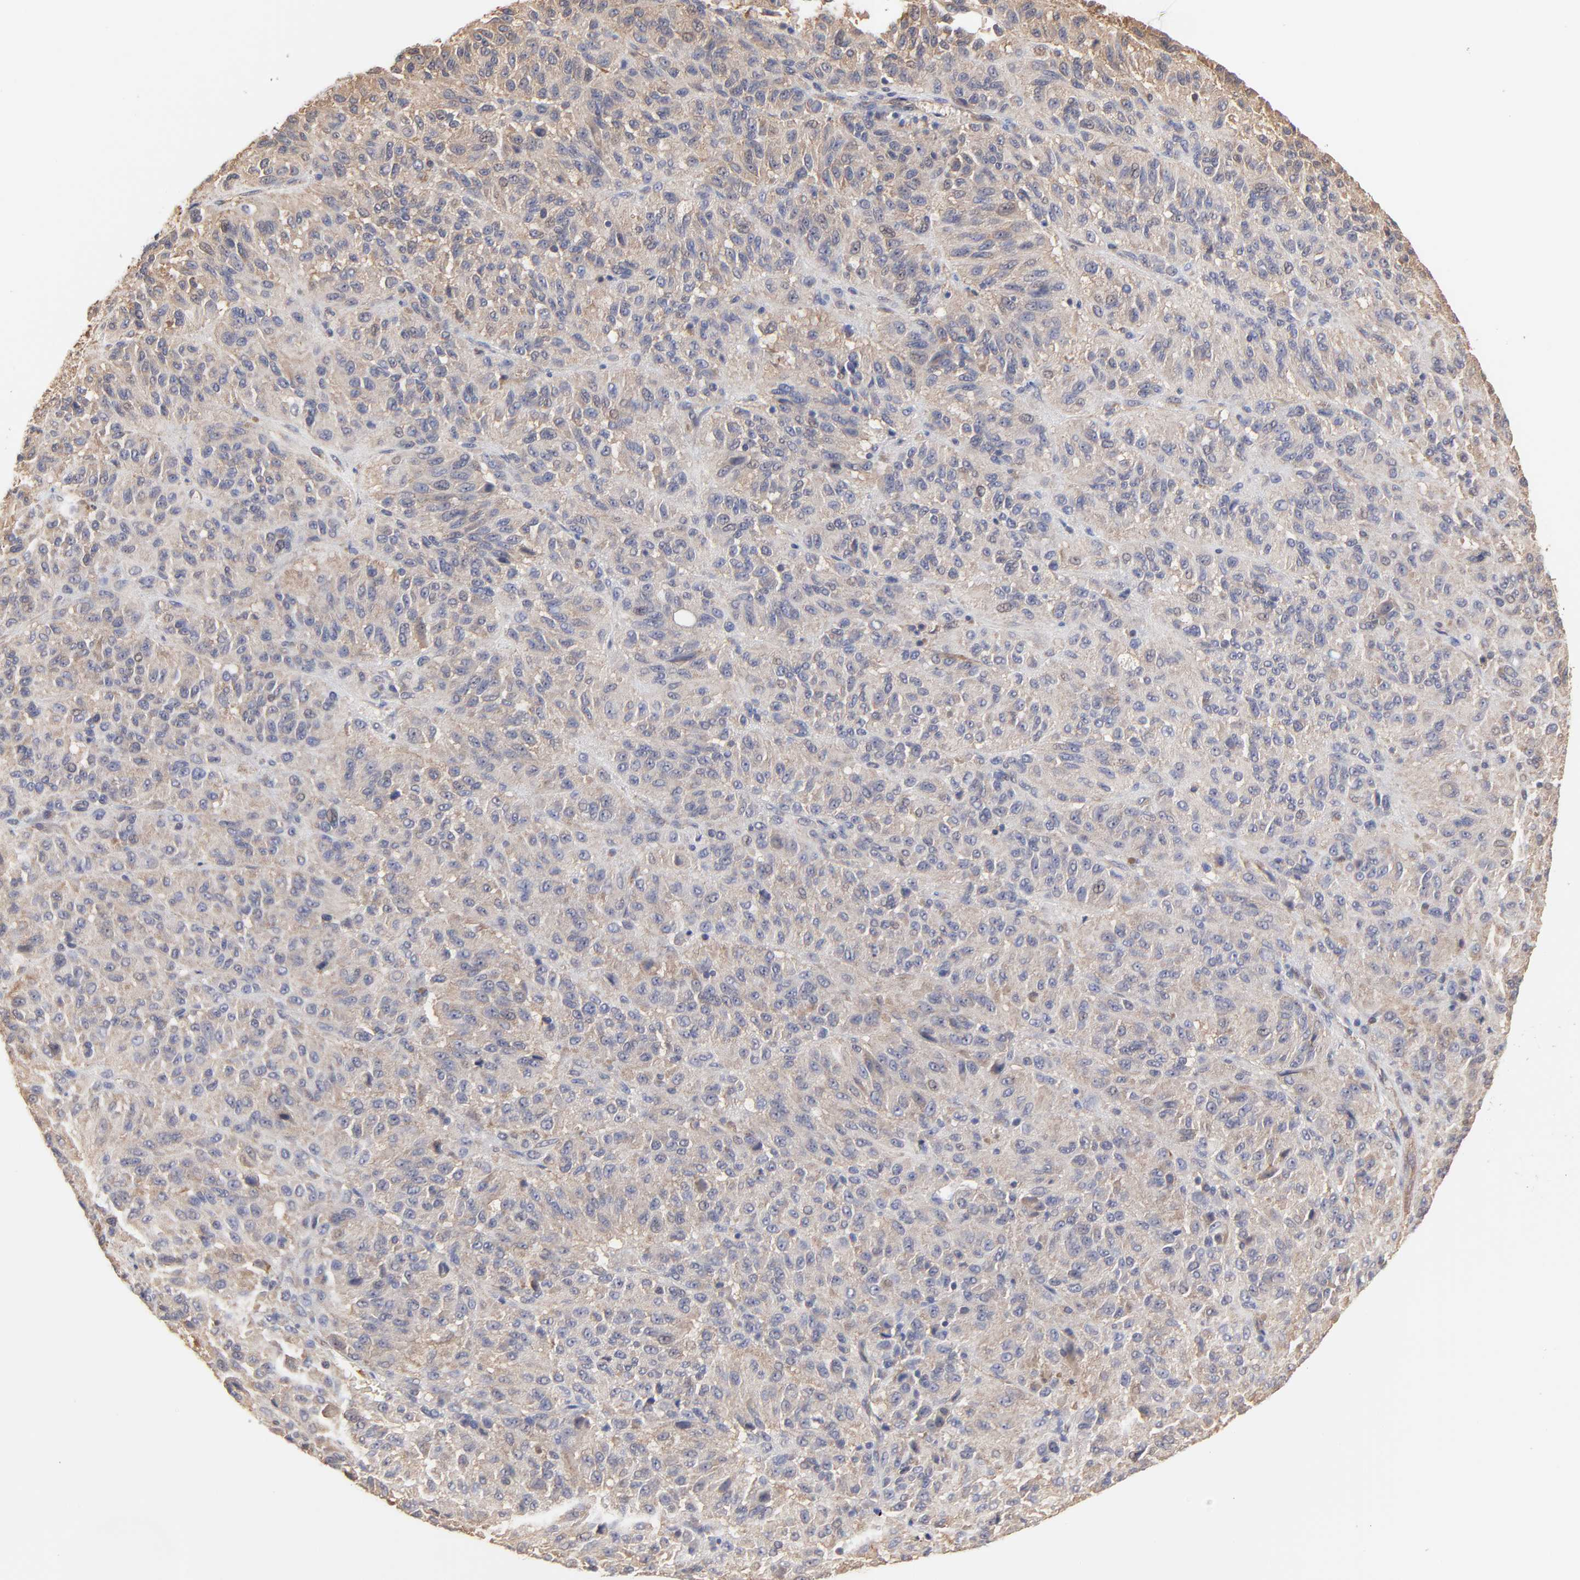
{"staining": {"intensity": "weak", "quantity": ">75%", "location": "cytoplasmic/membranous"}, "tissue": "melanoma", "cell_type": "Tumor cells", "image_type": "cancer", "snomed": [{"axis": "morphology", "description": "Malignant melanoma, Metastatic site"}, {"axis": "topography", "description": "Lung"}], "caption": "Tumor cells exhibit low levels of weak cytoplasmic/membranous staining in approximately >75% of cells in melanoma.", "gene": "ARMT1", "patient": {"sex": "male", "age": 64}}